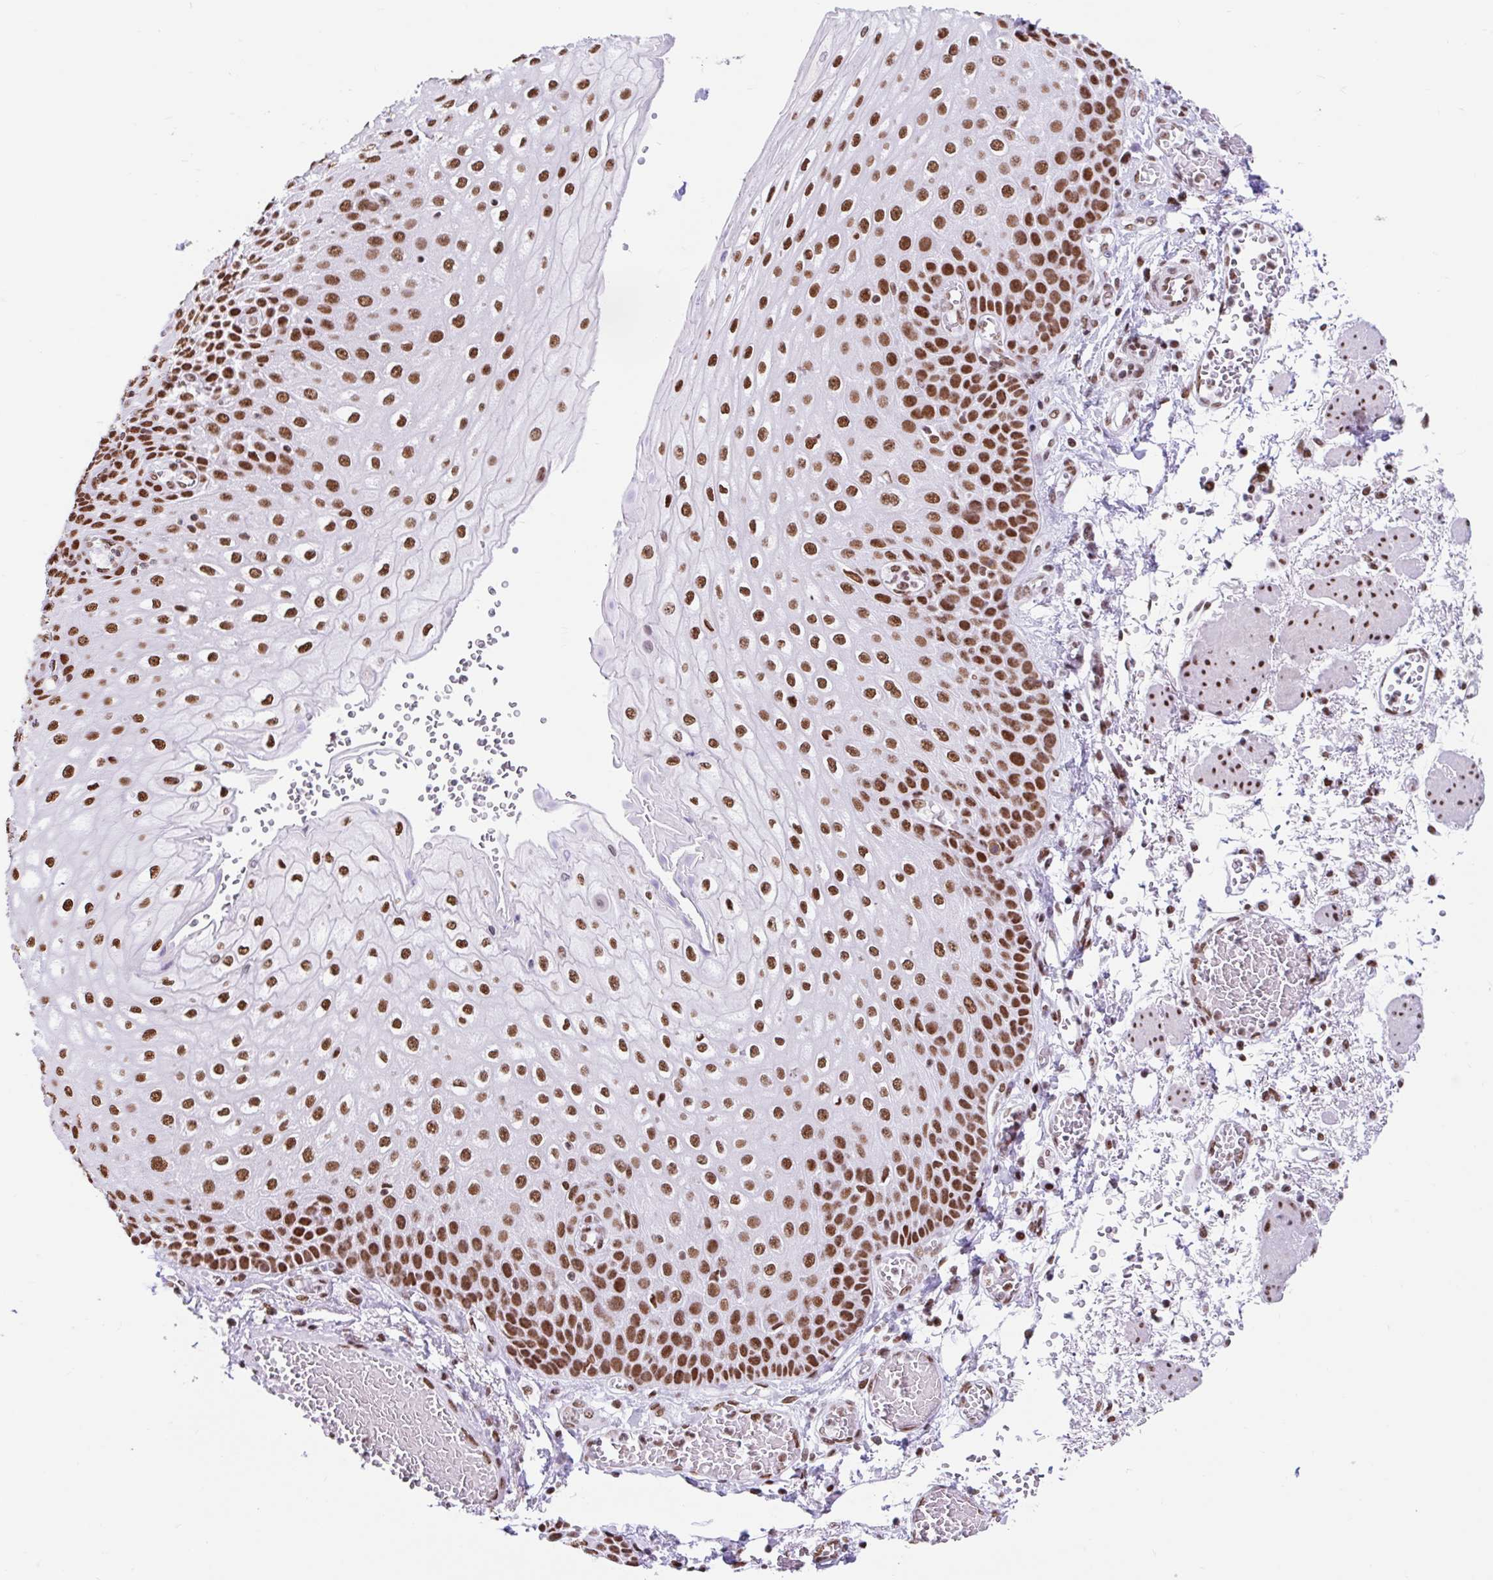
{"staining": {"intensity": "strong", "quantity": ">75%", "location": "nuclear"}, "tissue": "esophagus", "cell_type": "Squamous epithelial cells", "image_type": "normal", "snomed": [{"axis": "morphology", "description": "Normal tissue, NOS"}, {"axis": "morphology", "description": "Adenocarcinoma, NOS"}, {"axis": "topography", "description": "Esophagus"}], "caption": "Brown immunohistochemical staining in normal esophagus demonstrates strong nuclear positivity in approximately >75% of squamous epithelial cells. Using DAB (3,3'-diaminobenzidine) (brown) and hematoxylin (blue) stains, captured at high magnification using brightfield microscopy.", "gene": "KHDRBS1", "patient": {"sex": "male", "age": 81}}